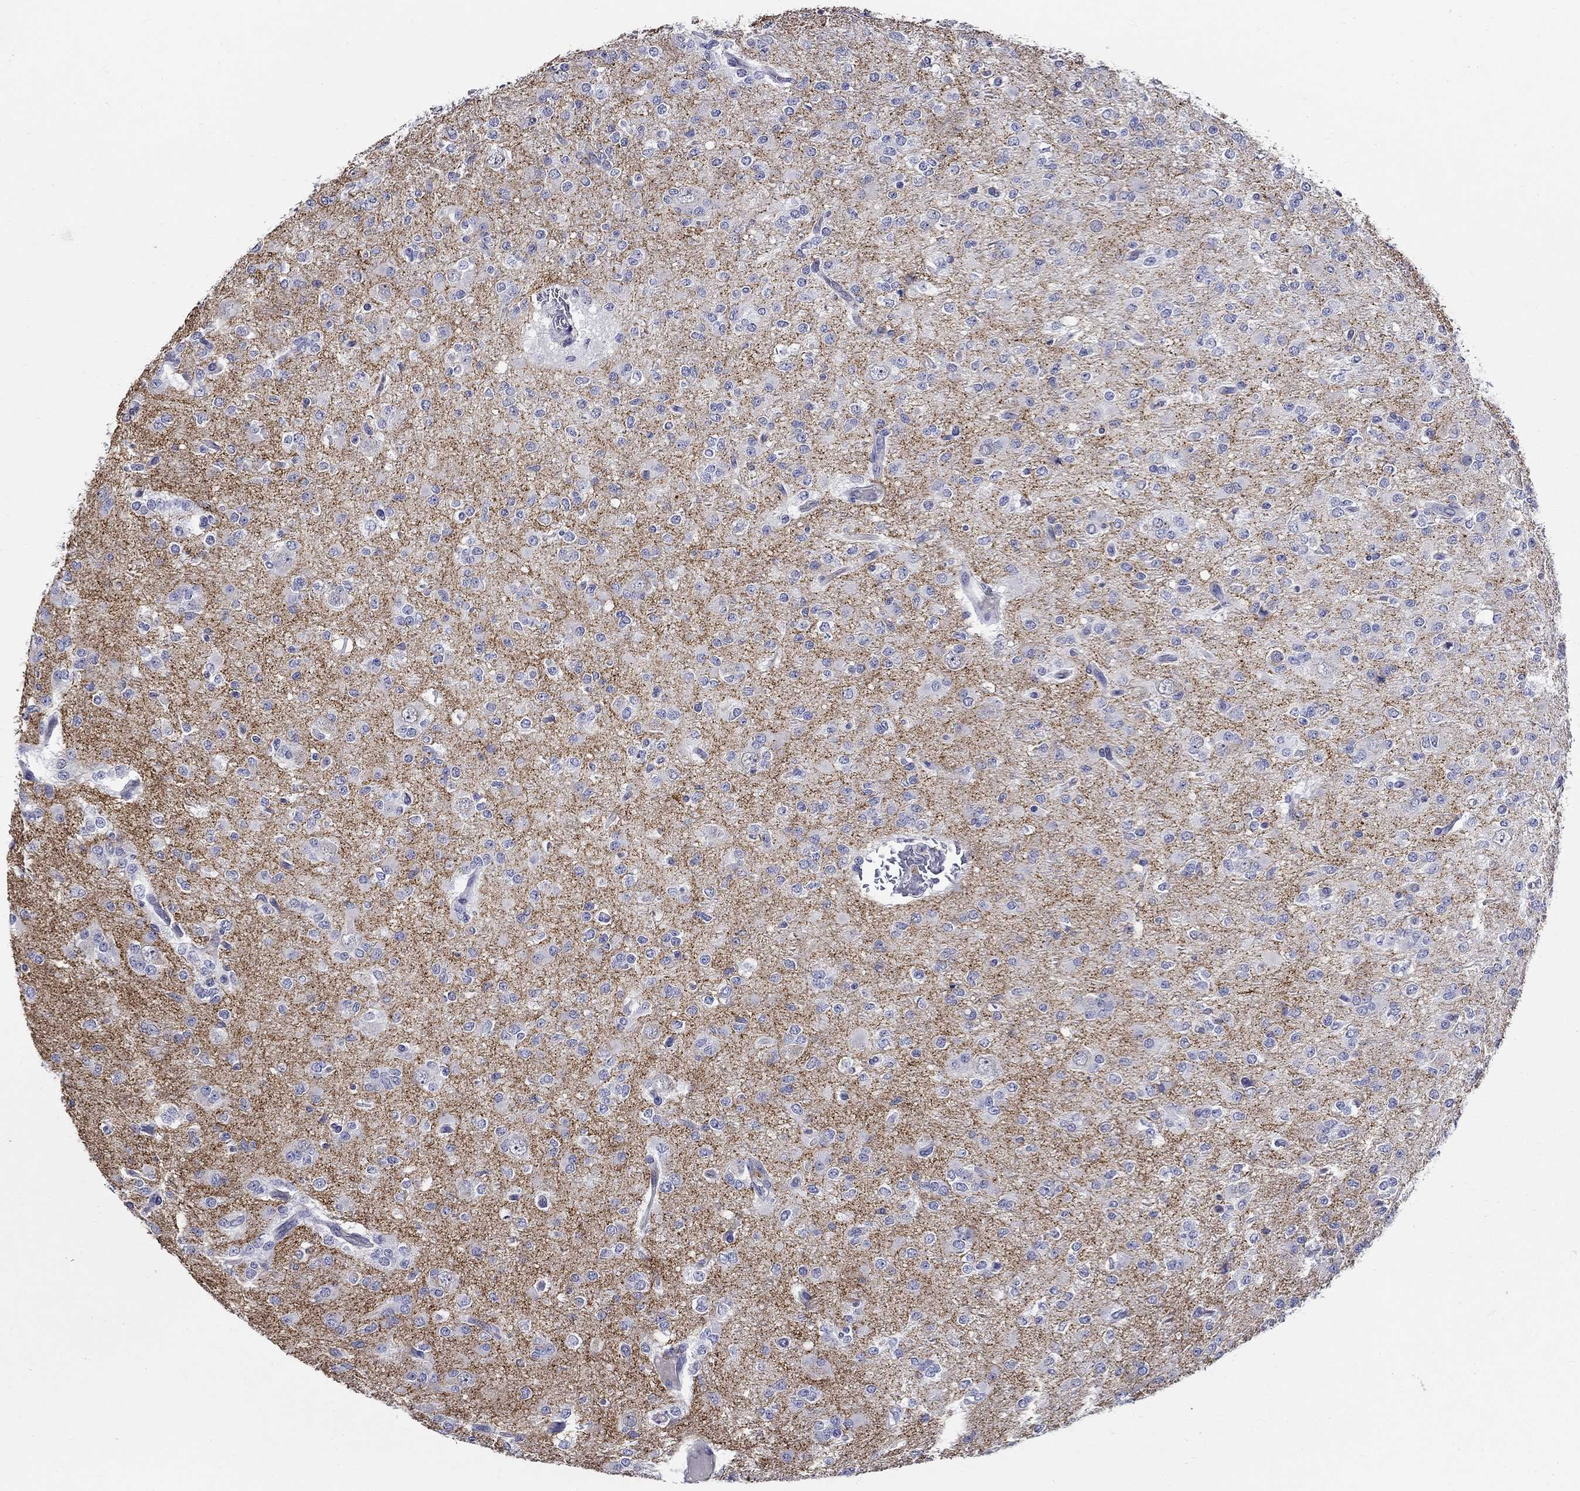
{"staining": {"intensity": "negative", "quantity": "none", "location": "none"}, "tissue": "glioma", "cell_type": "Tumor cells", "image_type": "cancer", "snomed": [{"axis": "morphology", "description": "Glioma, malignant, Low grade"}, {"axis": "topography", "description": "Brain"}], "caption": "An immunohistochemistry photomicrograph of malignant glioma (low-grade) is shown. There is no staining in tumor cells of malignant glioma (low-grade).", "gene": "SLC30A3", "patient": {"sex": "male", "age": 27}}